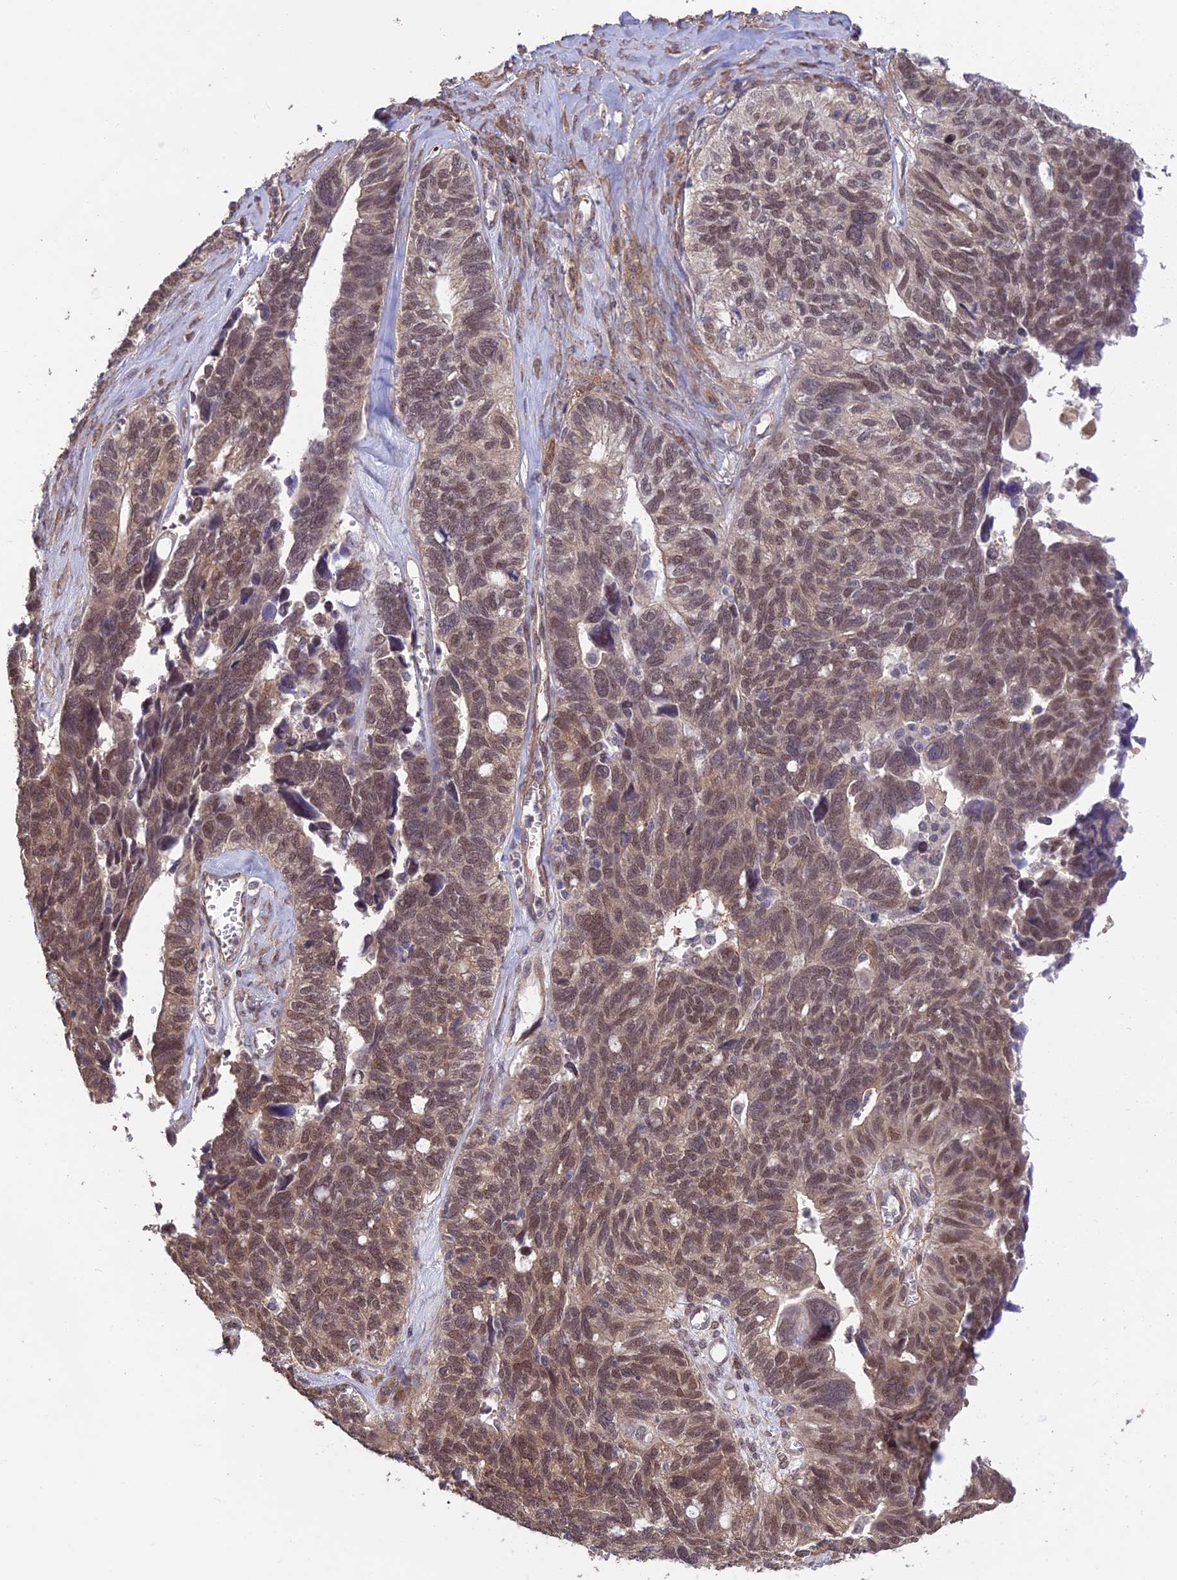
{"staining": {"intensity": "weak", "quantity": "25%-75%", "location": "nuclear"}, "tissue": "ovarian cancer", "cell_type": "Tumor cells", "image_type": "cancer", "snomed": [{"axis": "morphology", "description": "Cystadenocarcinoma, serous, NOS"}, {"axis": "topography", "description": "Ovary"}], "caption": "IHC photomicrograph of human ovarian serous cystadenocarcinoma stained for a protein (brown), which demonstrates low levels of weak nuclear positivity in approximately 25%-75% of tumor cells.", "gene": "PAGR1", "patient": {"sex": "female", "age": 79}}